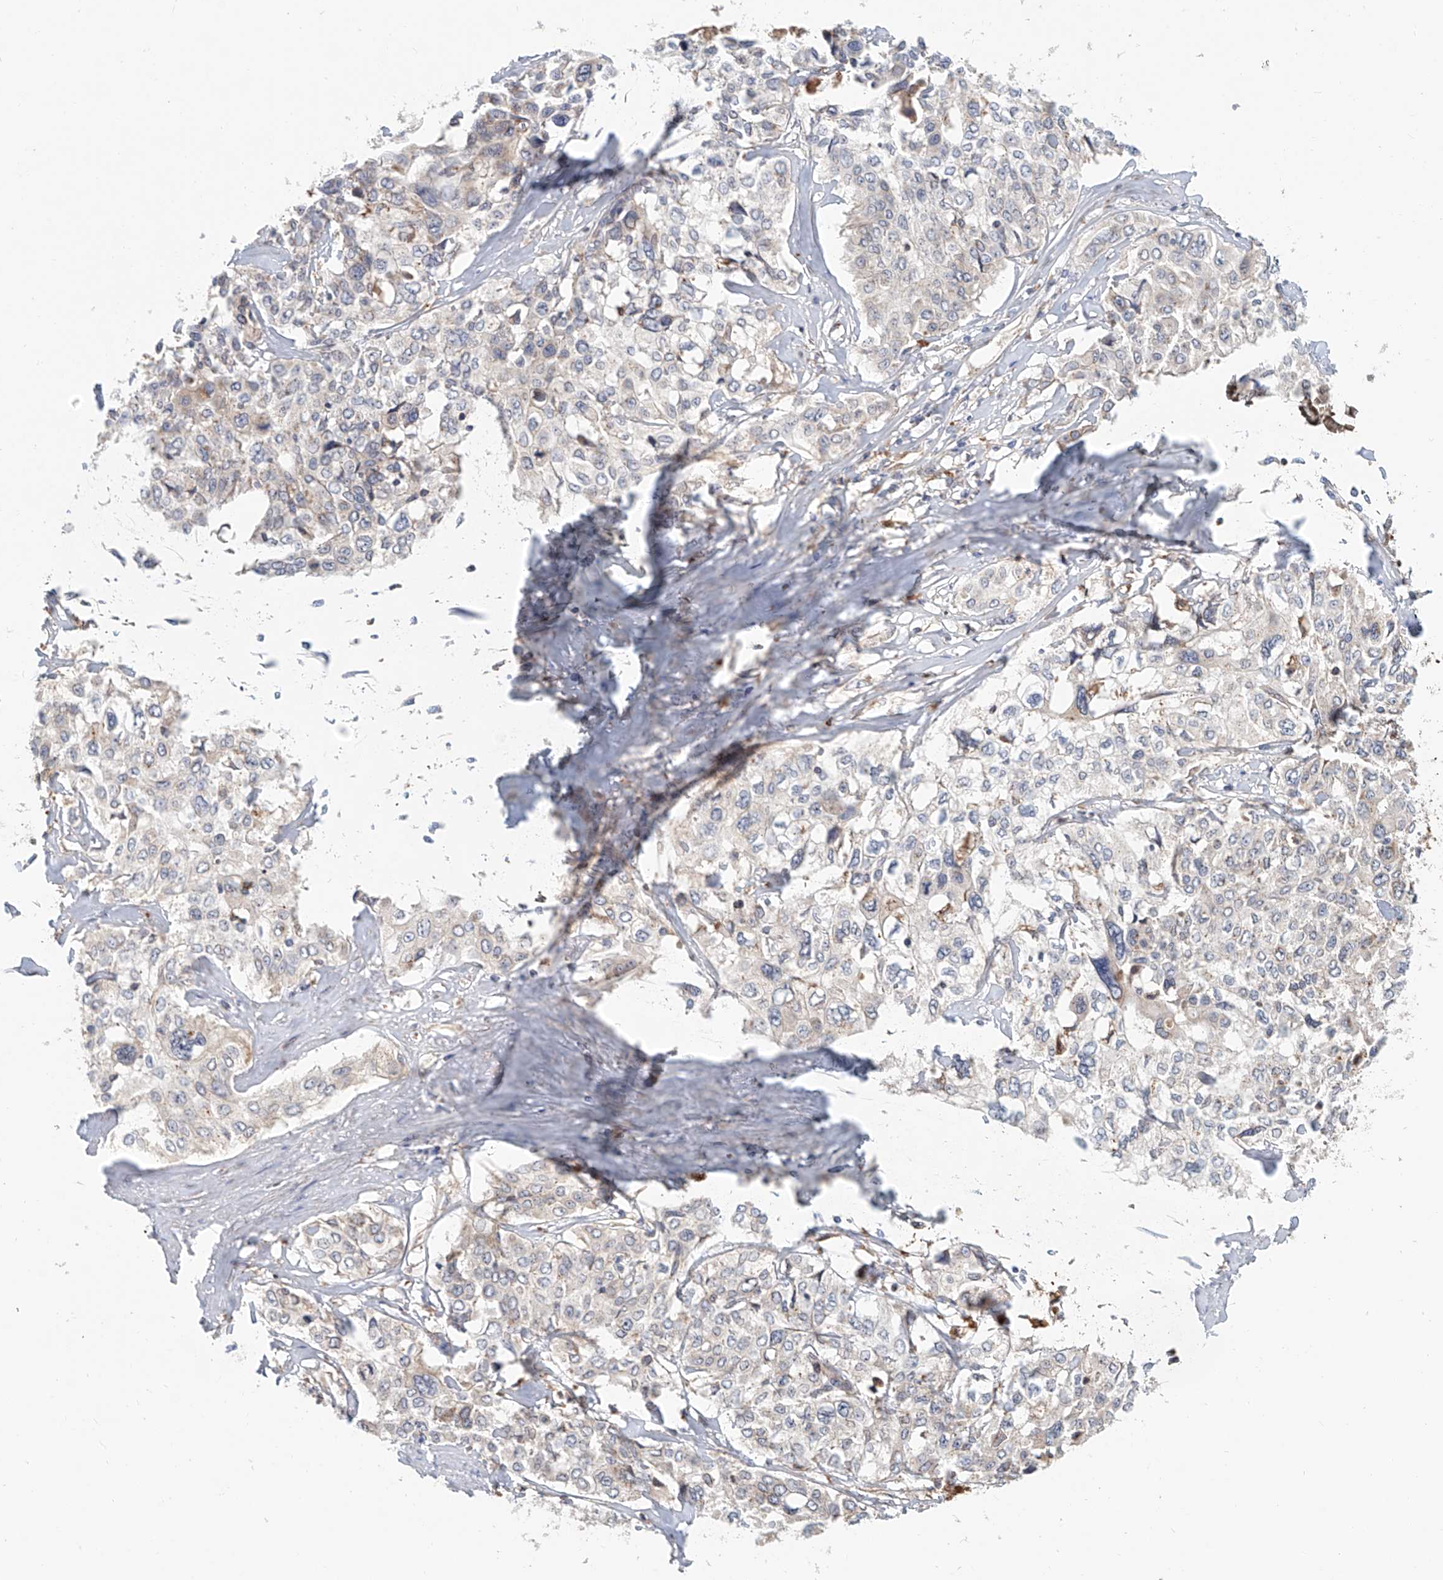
{"staining": {"intensity": "negative", "quantity": "none", "location": "none"}, "tissue": "cervical cancer", "cell_type": "Tumor cells", "image_type": "cancer", "snomed": [{"axis": "morphology", "description": "Squamous cell carcinoma, NOS"}, {"axis": "topography", "description": "Cervix"}], "caption": "A high-resolution micrograph shows immunohistochemistry staining of cervical squamous cell carcinoma, which displays no significant expression in tumor cells.", "gene": "HGSNAT", "patient": {"sex": "female", "age": 31}}